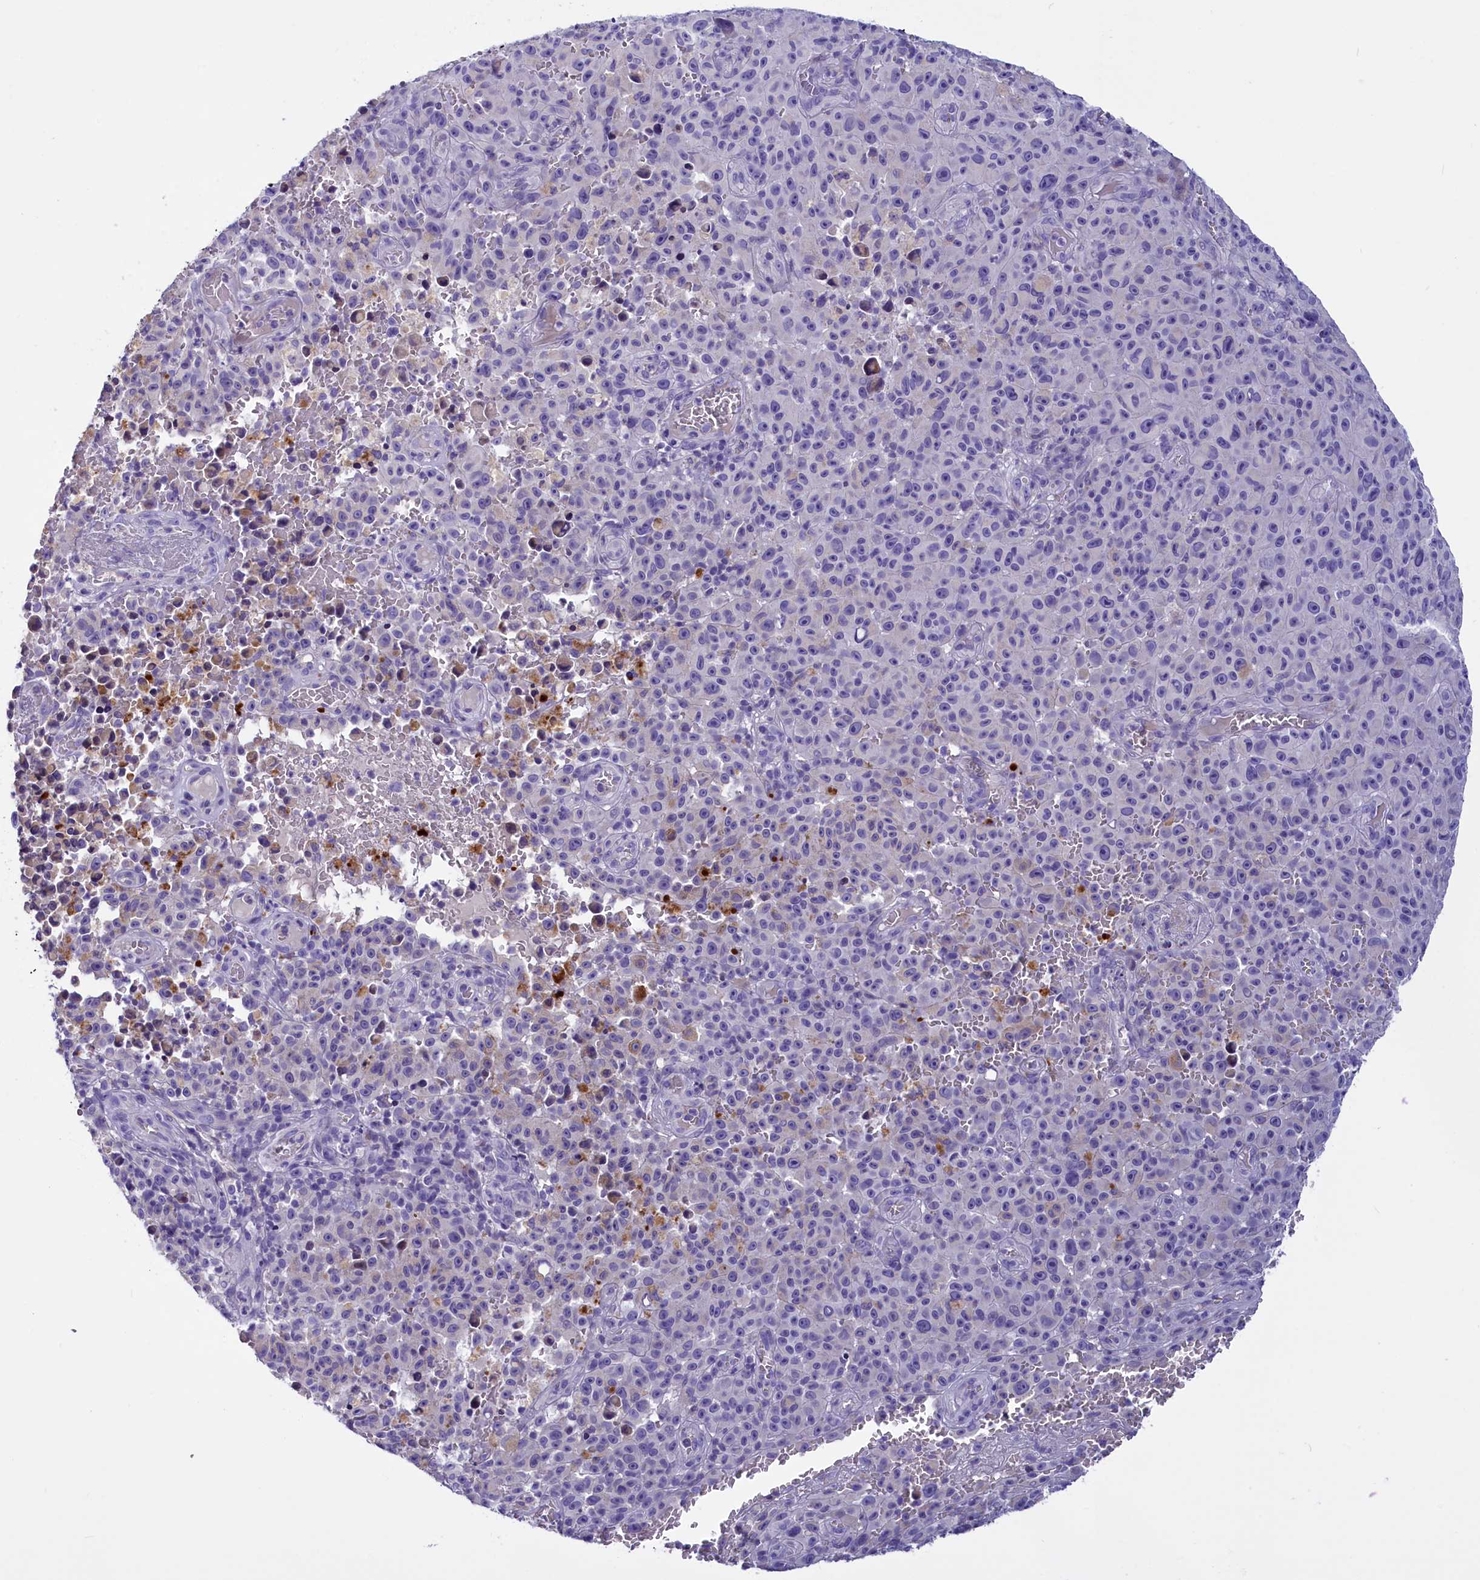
{"staining": {"intensity": "negative", "quantity": "none", "location": "none"}, "tissue": "melanoma", "cell_type": "Tumor cells", "image_type": "cancer", "snomed": [{"axis": "morphology", "description": "Malignant melanoma, NOS"}, {"axis": "topography", "description": "Skin"}], "caption": "A micrograph of human melanoma is negative for staining in tumor cells.", "gene": "RTTN", "patient": {"sex": "female", "age": 82}}